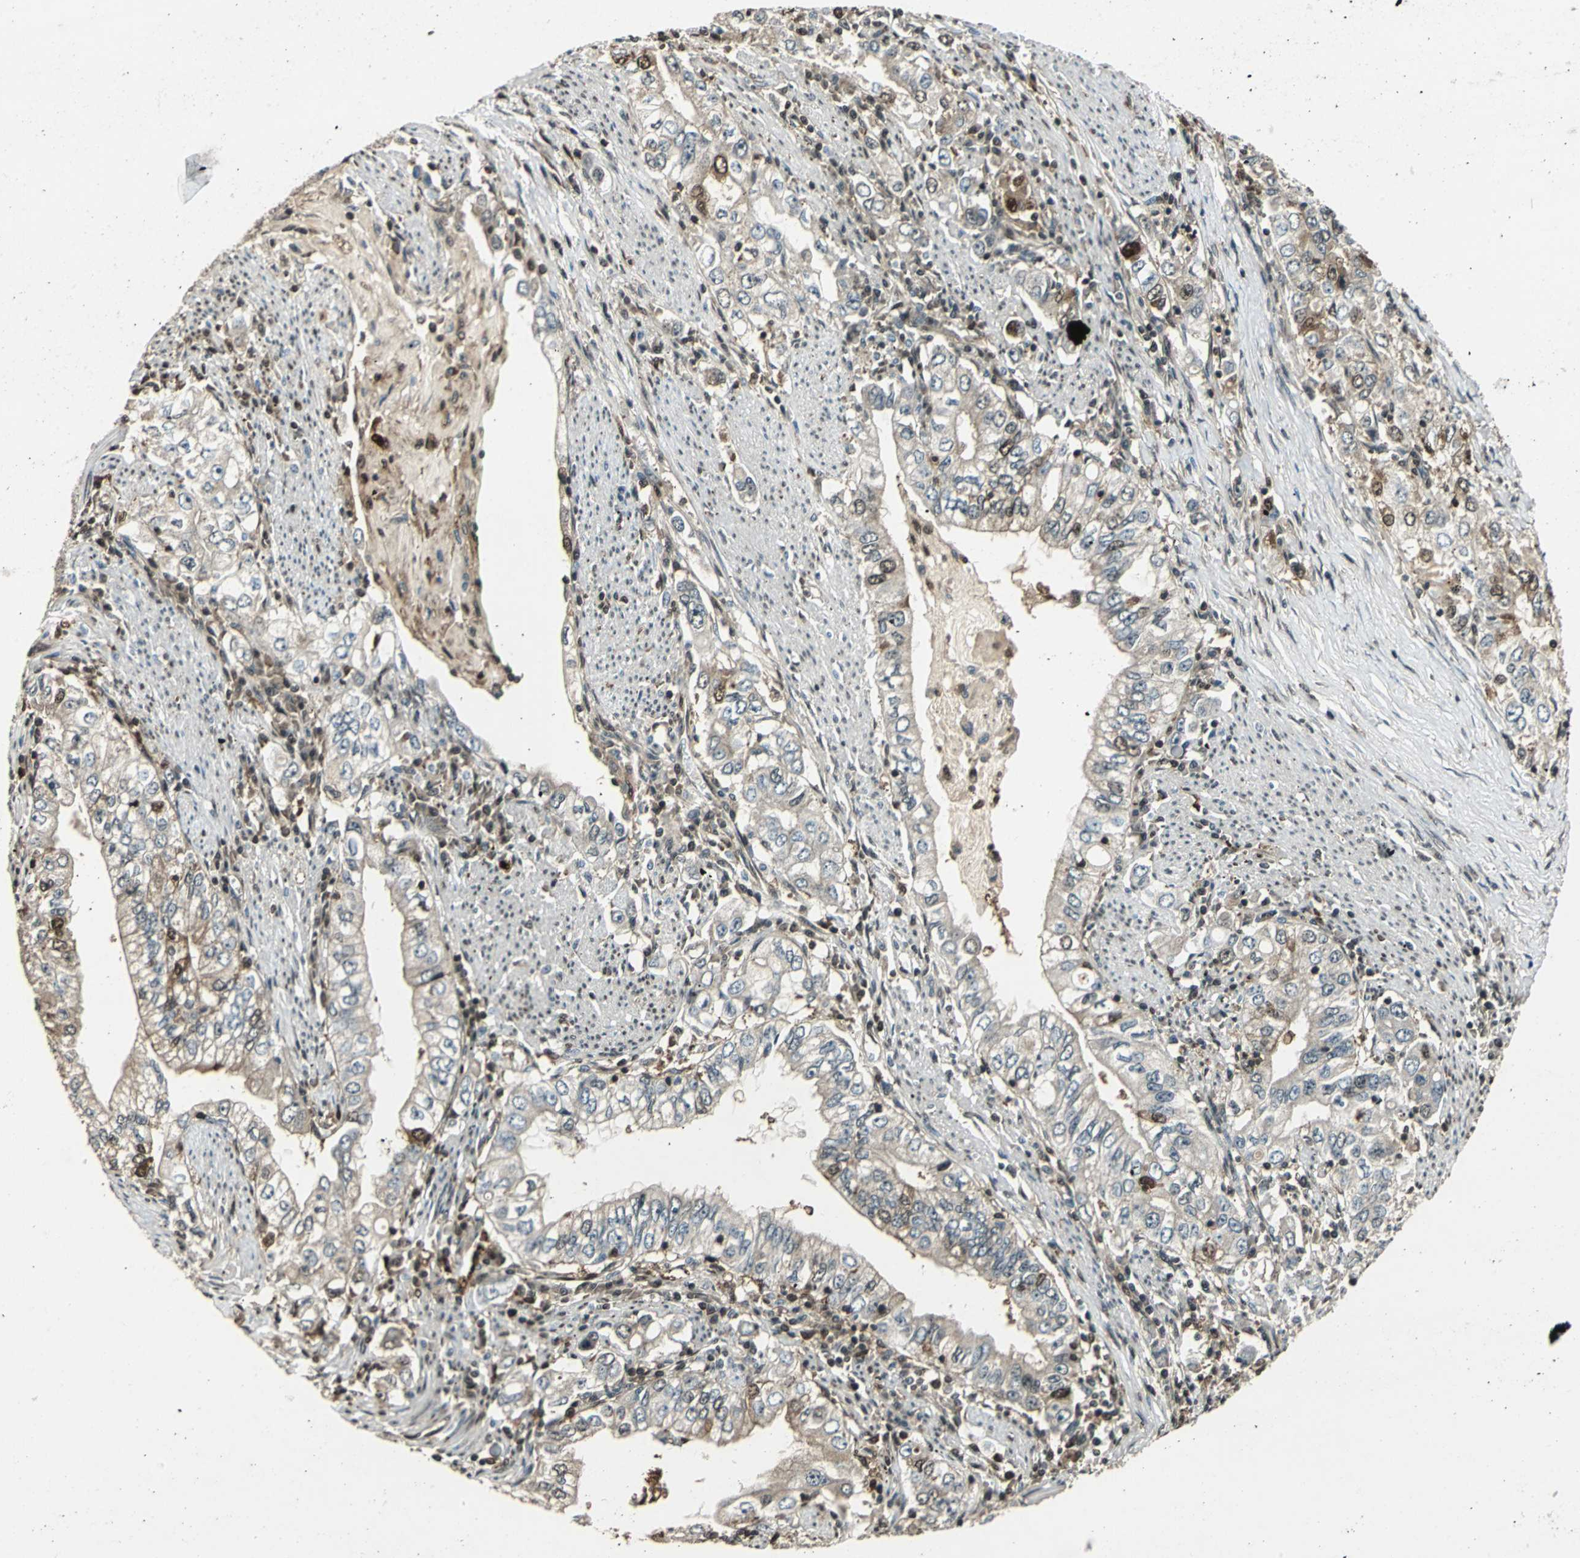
{"staining": {"intensity": "weak", "quantity": "25%-75%", "location": "cytoplasmic/membranous,nuclear"}, "tissue": "stomach cancer", "cell_type": "Tumor cells", "image_type": "cancer", "snomed": [{"axis": "morphology", "description": "Adenocarcinoma, NOS"}, {"axis": "topography", "description": "Stomach, lower"}], "caption": "IHC of stomach cancer (adenocarcinoma) displays low levels of weak cytoplasmic/membranous and nuclear positivity in about 25%-75% of tumor cells. Nuclei are stained in blue.", "gene": "PPP1R13L", "patient": {"sex": "female", "age": 72}}